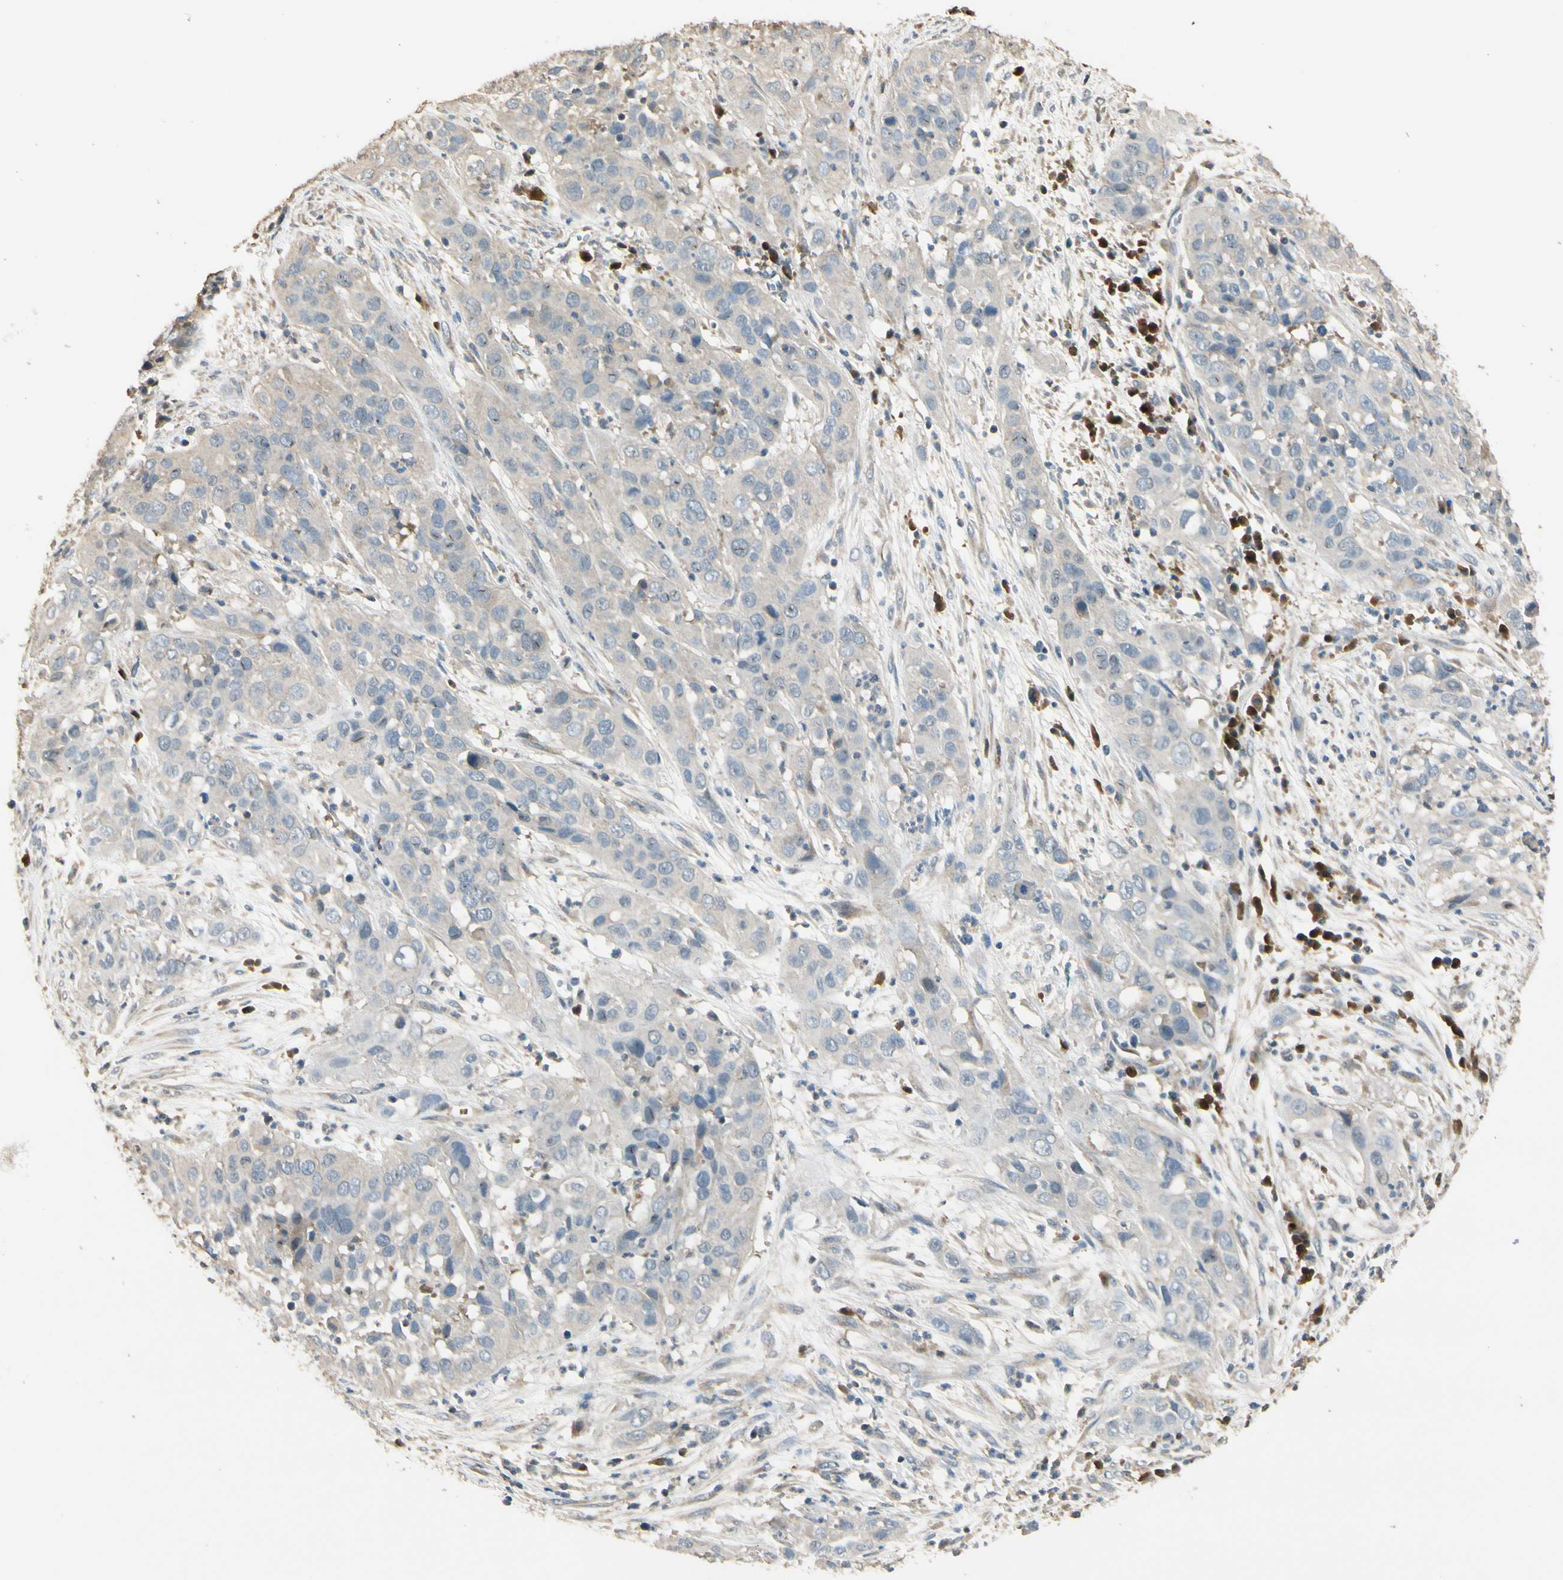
{"staining": {"intensity": "weak", "quantity": "25%-75%", "location": "cytoplasmic/membranous"}, "tissue": "cervical cancer", "cell_type": "Tumor cells", "image_type": "cancer", "snomed": [{"axis": "morphology", "description": "Squamous cell carcinoma, NOS"}, {"axis": "topography", "description": "Cervix"}], "caption": "Squamous cell carcinoma (cervical) was stained to show a protein in brown. There is low levels of weak cytoplasmic/membranous positivity in about 25%-75% of tumor cells.", "gene": "PLXNA1", "patient": {"sex": "female", "age": 32}}